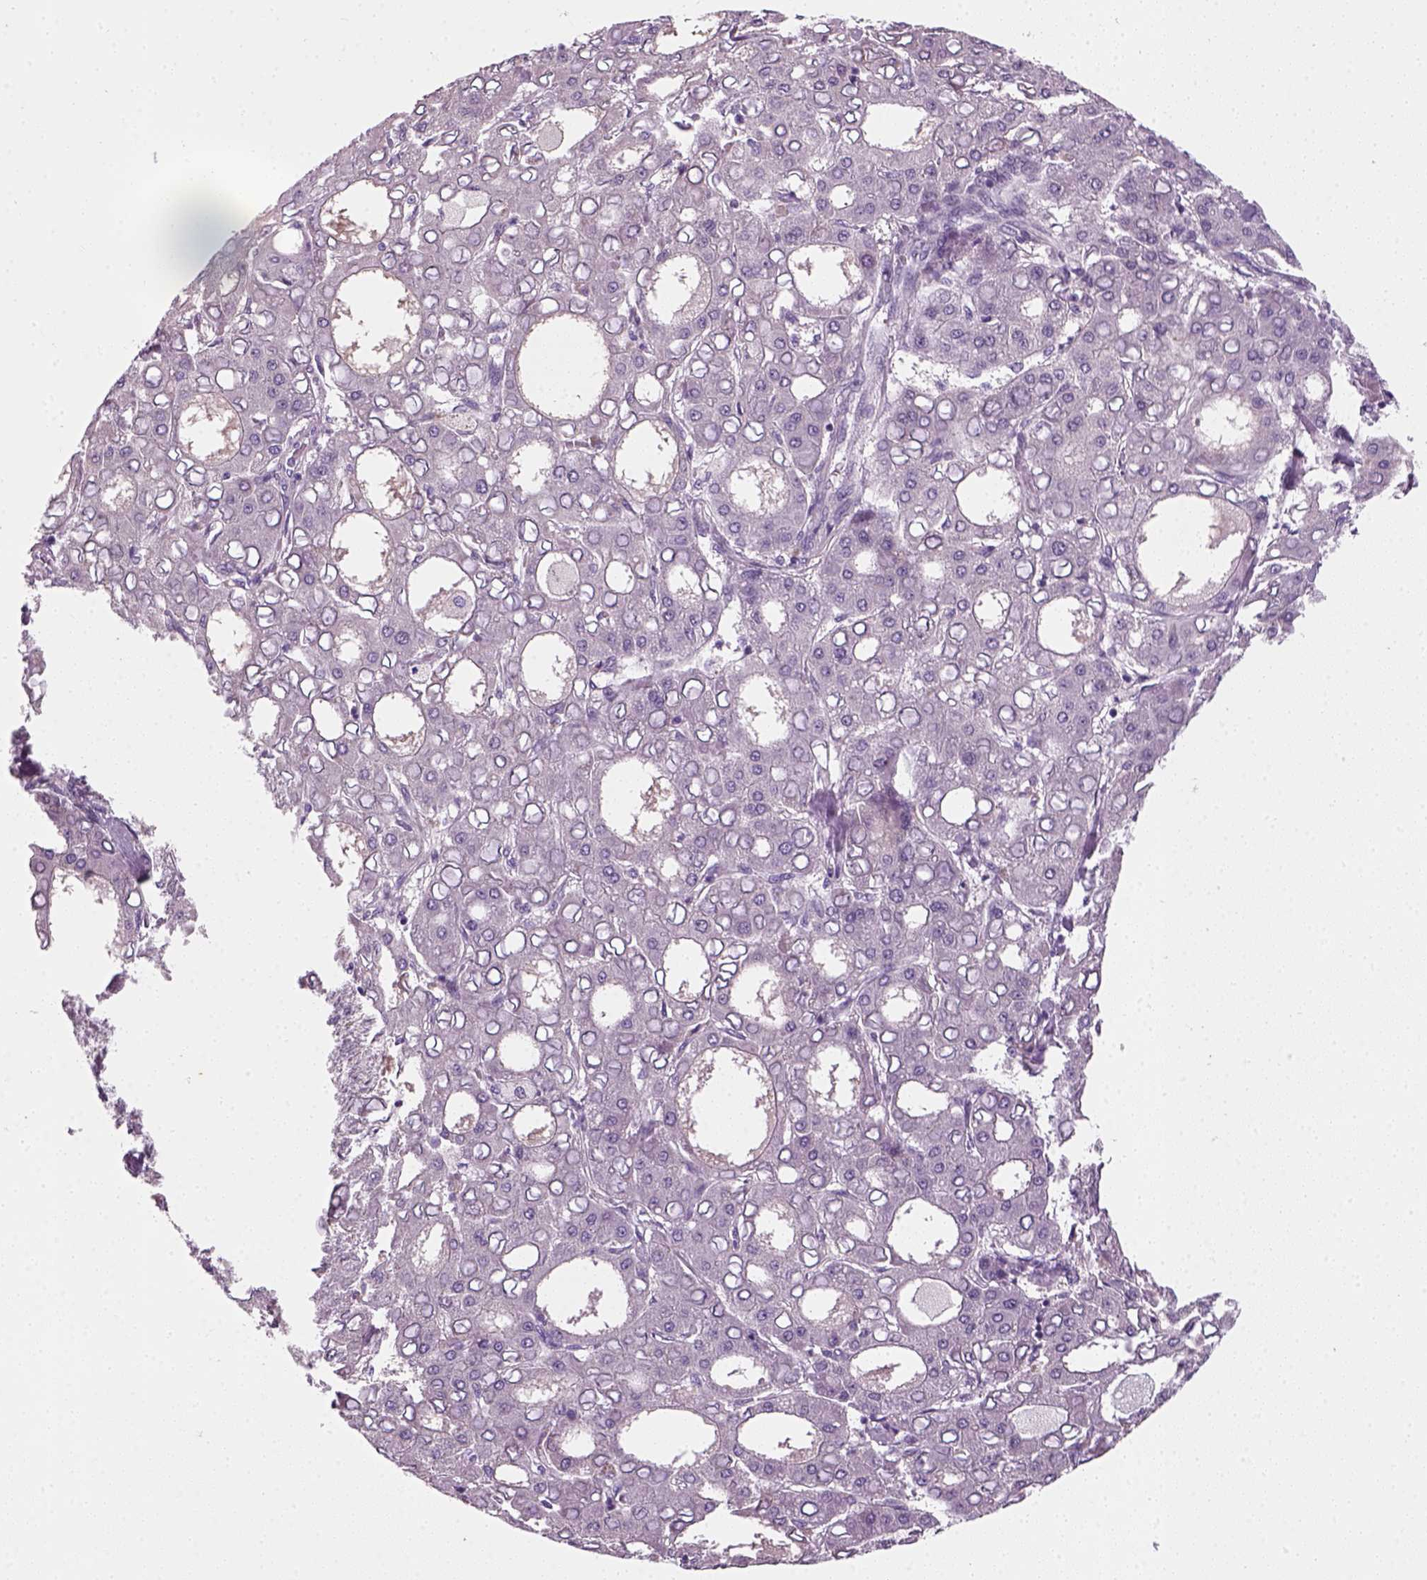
{"staining": {"intensity": "negative", "quantity": "none", "location": "none"}, "tissue": "liver cancer", "cell_type": "Tumor cells", "image_type": "cancer", "snomed": [{"axis": "morphology", "description": "Carcinoma, Hepatocellular, NOS"}, {"axis": "topography", "description": "Liver"}], "caption": "DAB immunohistochemical staining of human hepatocellular carcinoma (liver) shows no significant staining in tumor cells. Nuclei are stained in blue.", "gene": "ELOVL3", "patient": {"sex": "male", "age": 65}}